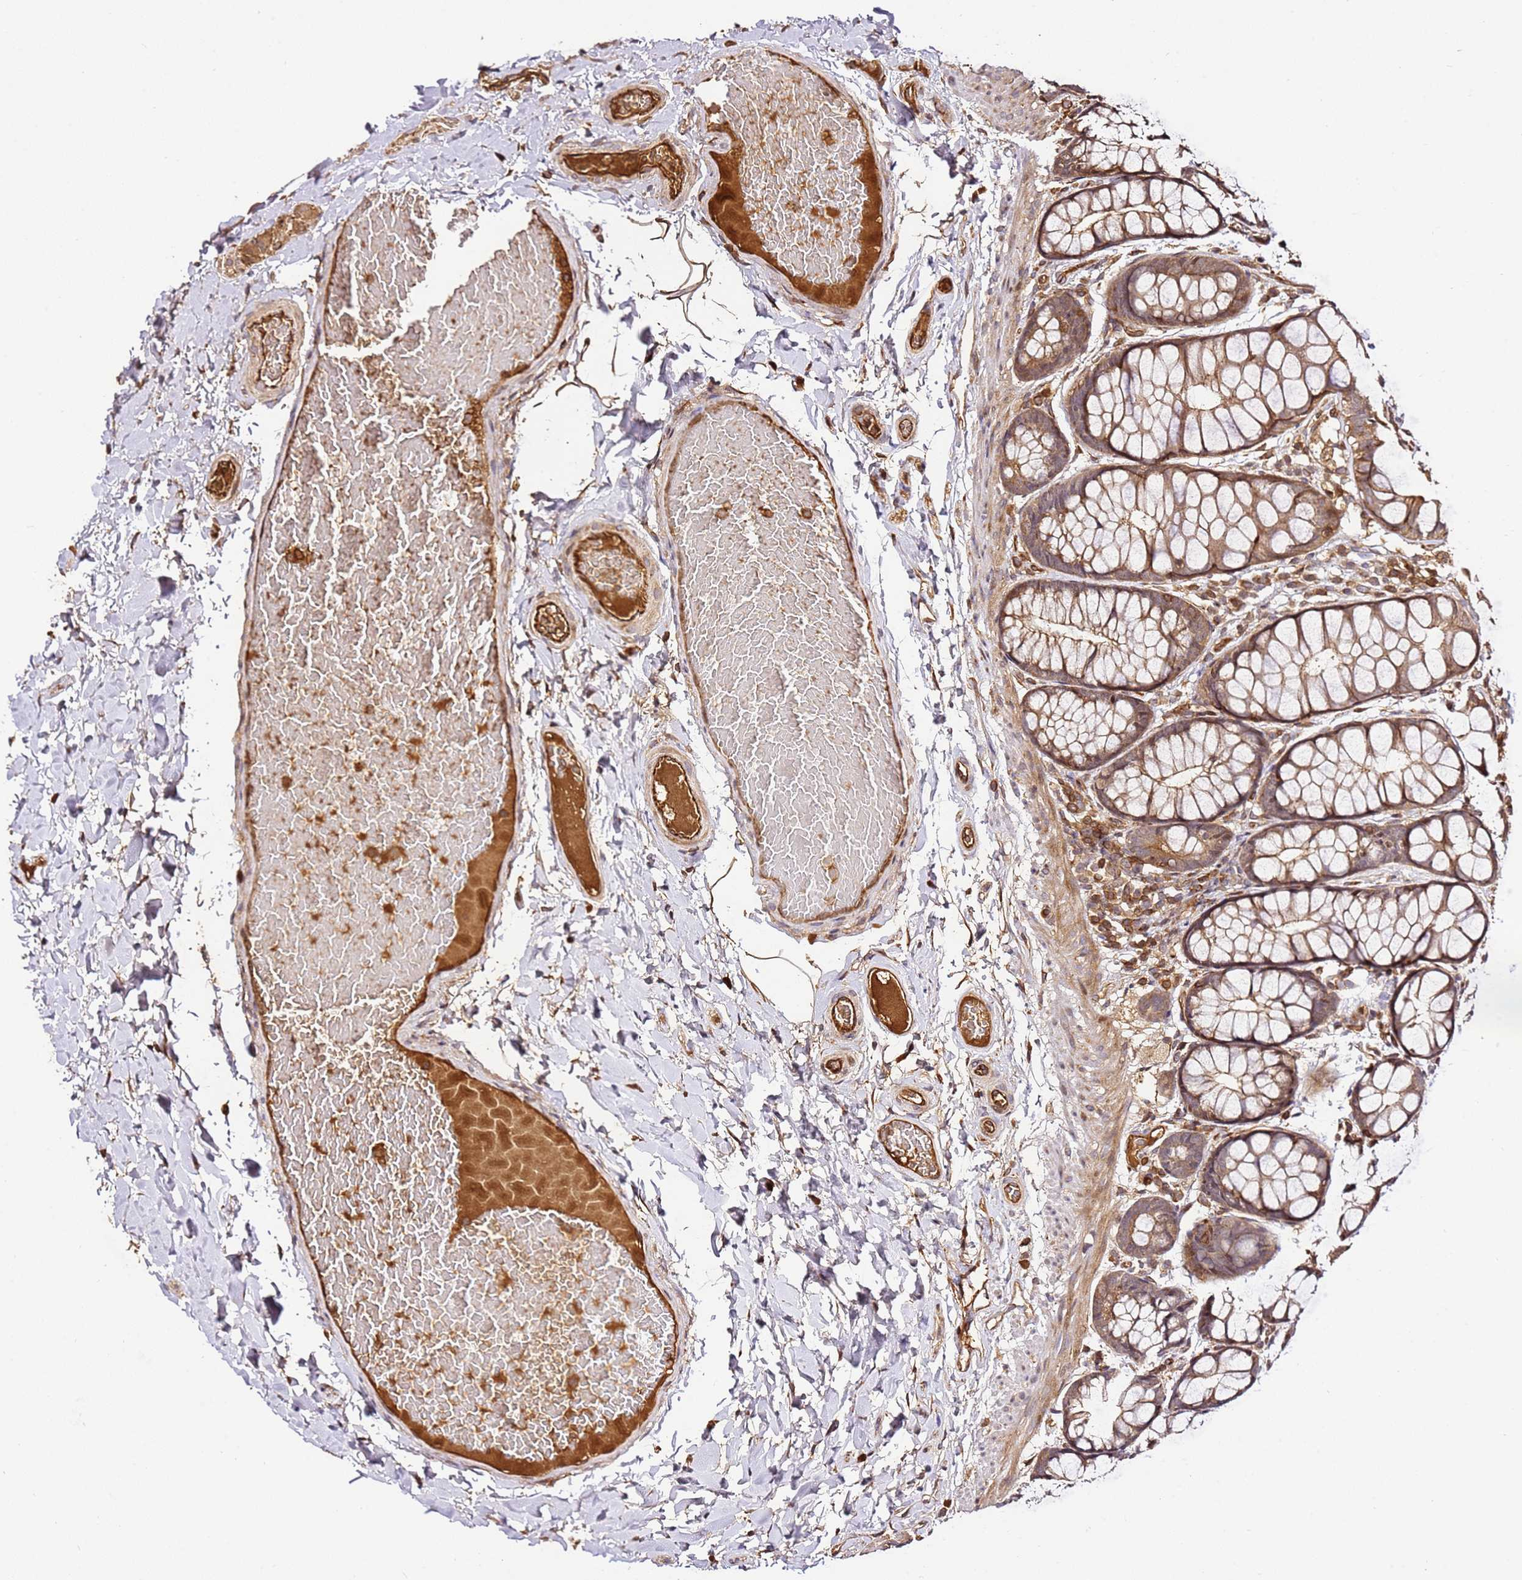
{"staining": {"intensity": "strong", "quantity": ">75%", "location": "cytoplasmic/membranous"}, "tissue": "colon", "cell_type": "Endothelial cells", "image_type": "normal", "snomed": [{"axis": "morphology", "description": "Normal tissue, NOS"}, {"axis": "topography", "description": "Colon"}], "caption": "Immunohistochemistry (IHC) (DAB) staining of normal colon exhibits strong cytoplasmic/membranous protein expression in approximately >75% of endothelial cells.", "gene": "KATNAL2", "patient": {"sex": "male", "age": 47}}